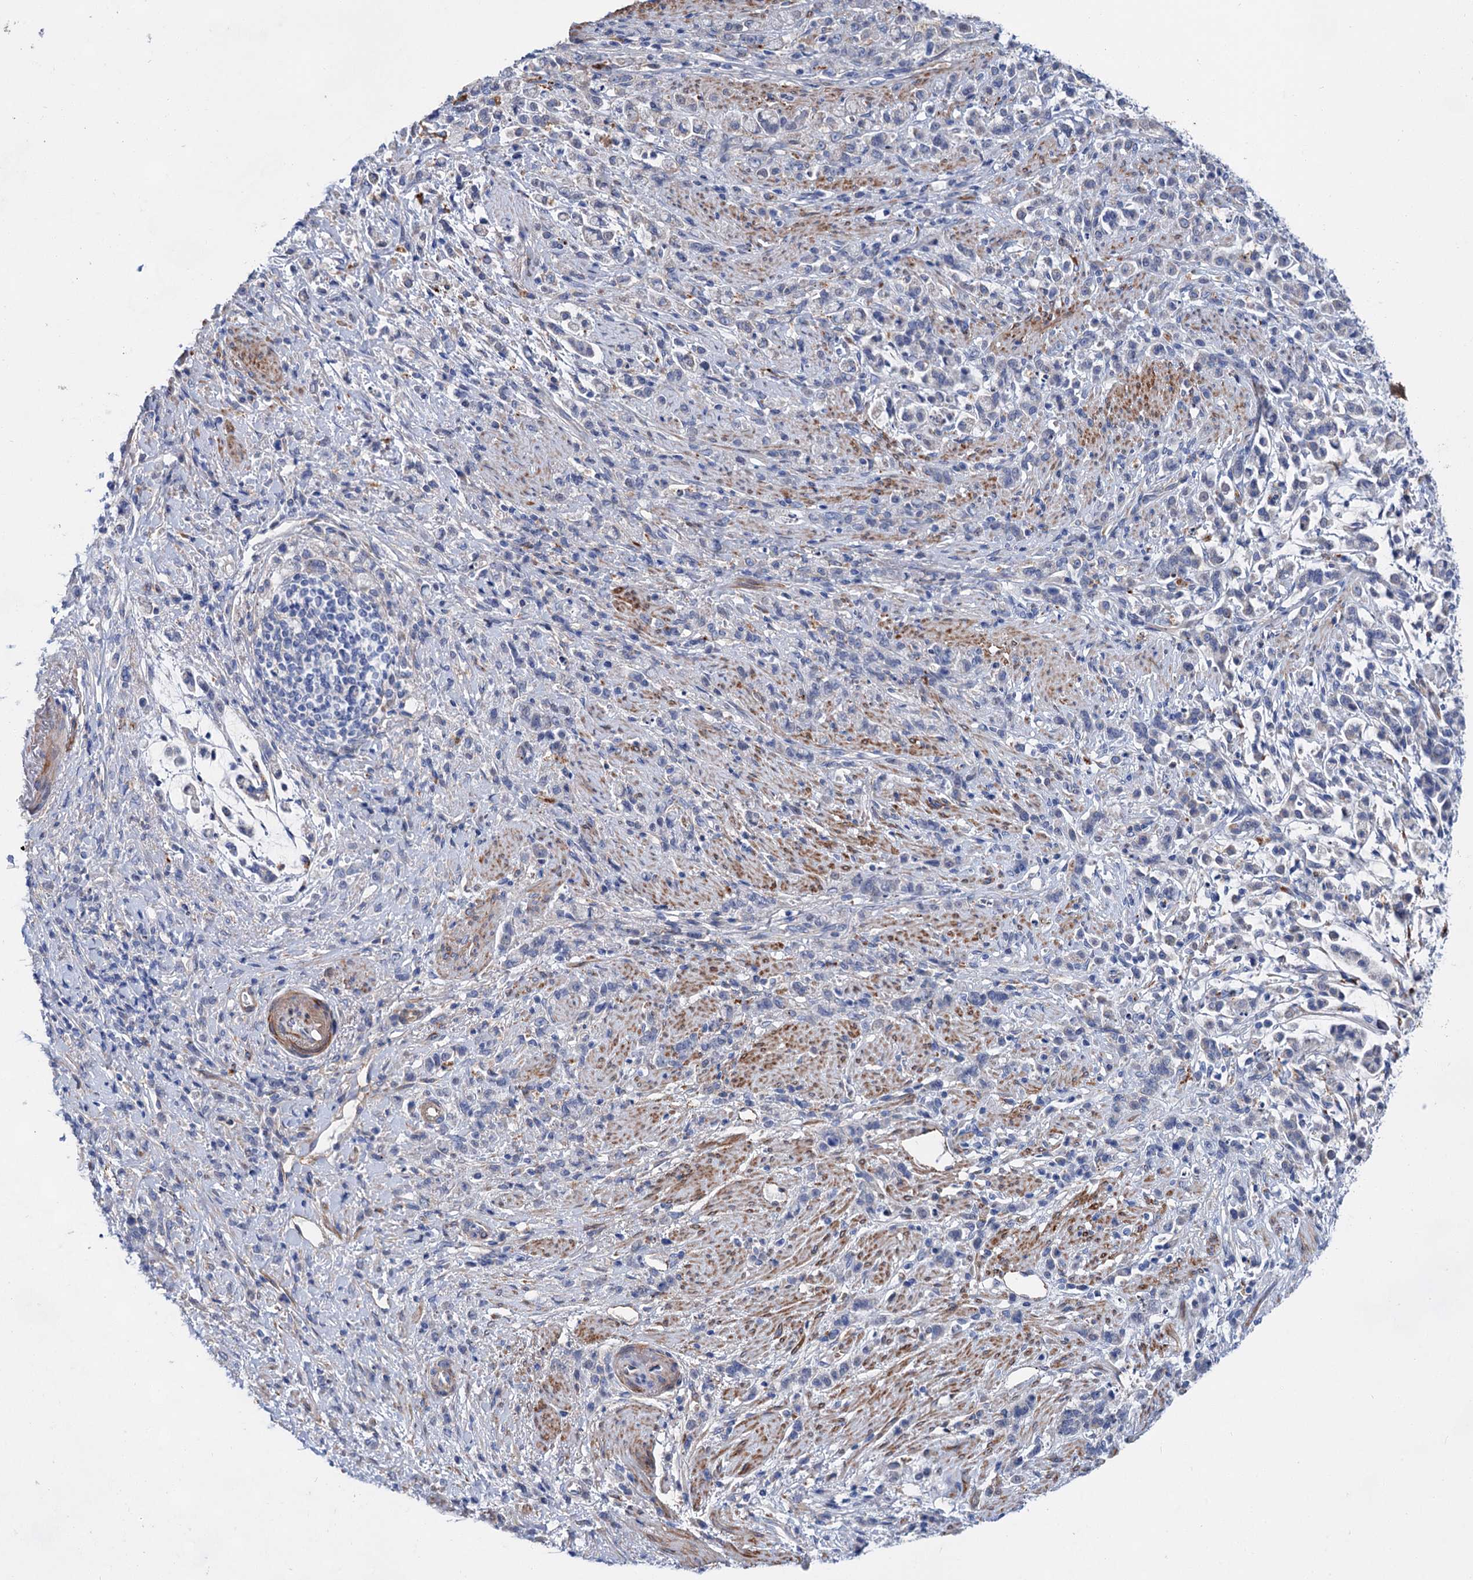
{"staining": {"intensity": "negative", "quantity": "none", "location": "none"}, "tissue": "stomach cancer", "cell_type": "Tumor cells", "image_type": "cancer", "snomed": [{"axis": "morphology", "description": "Adenocarcinoma, NOS"}, {"axis": "topography", "description": "Stomach"}], "caption": "Immunohistochemistry micrograph of neoplastic tissue: human stomach adenocarcinoma stained with DAB (3,3'-diaminobenzidine) displays no significant protein positivity in tumor cells.", "gene": "GPR155", "patient": {"sex": "female", "age": 60}}